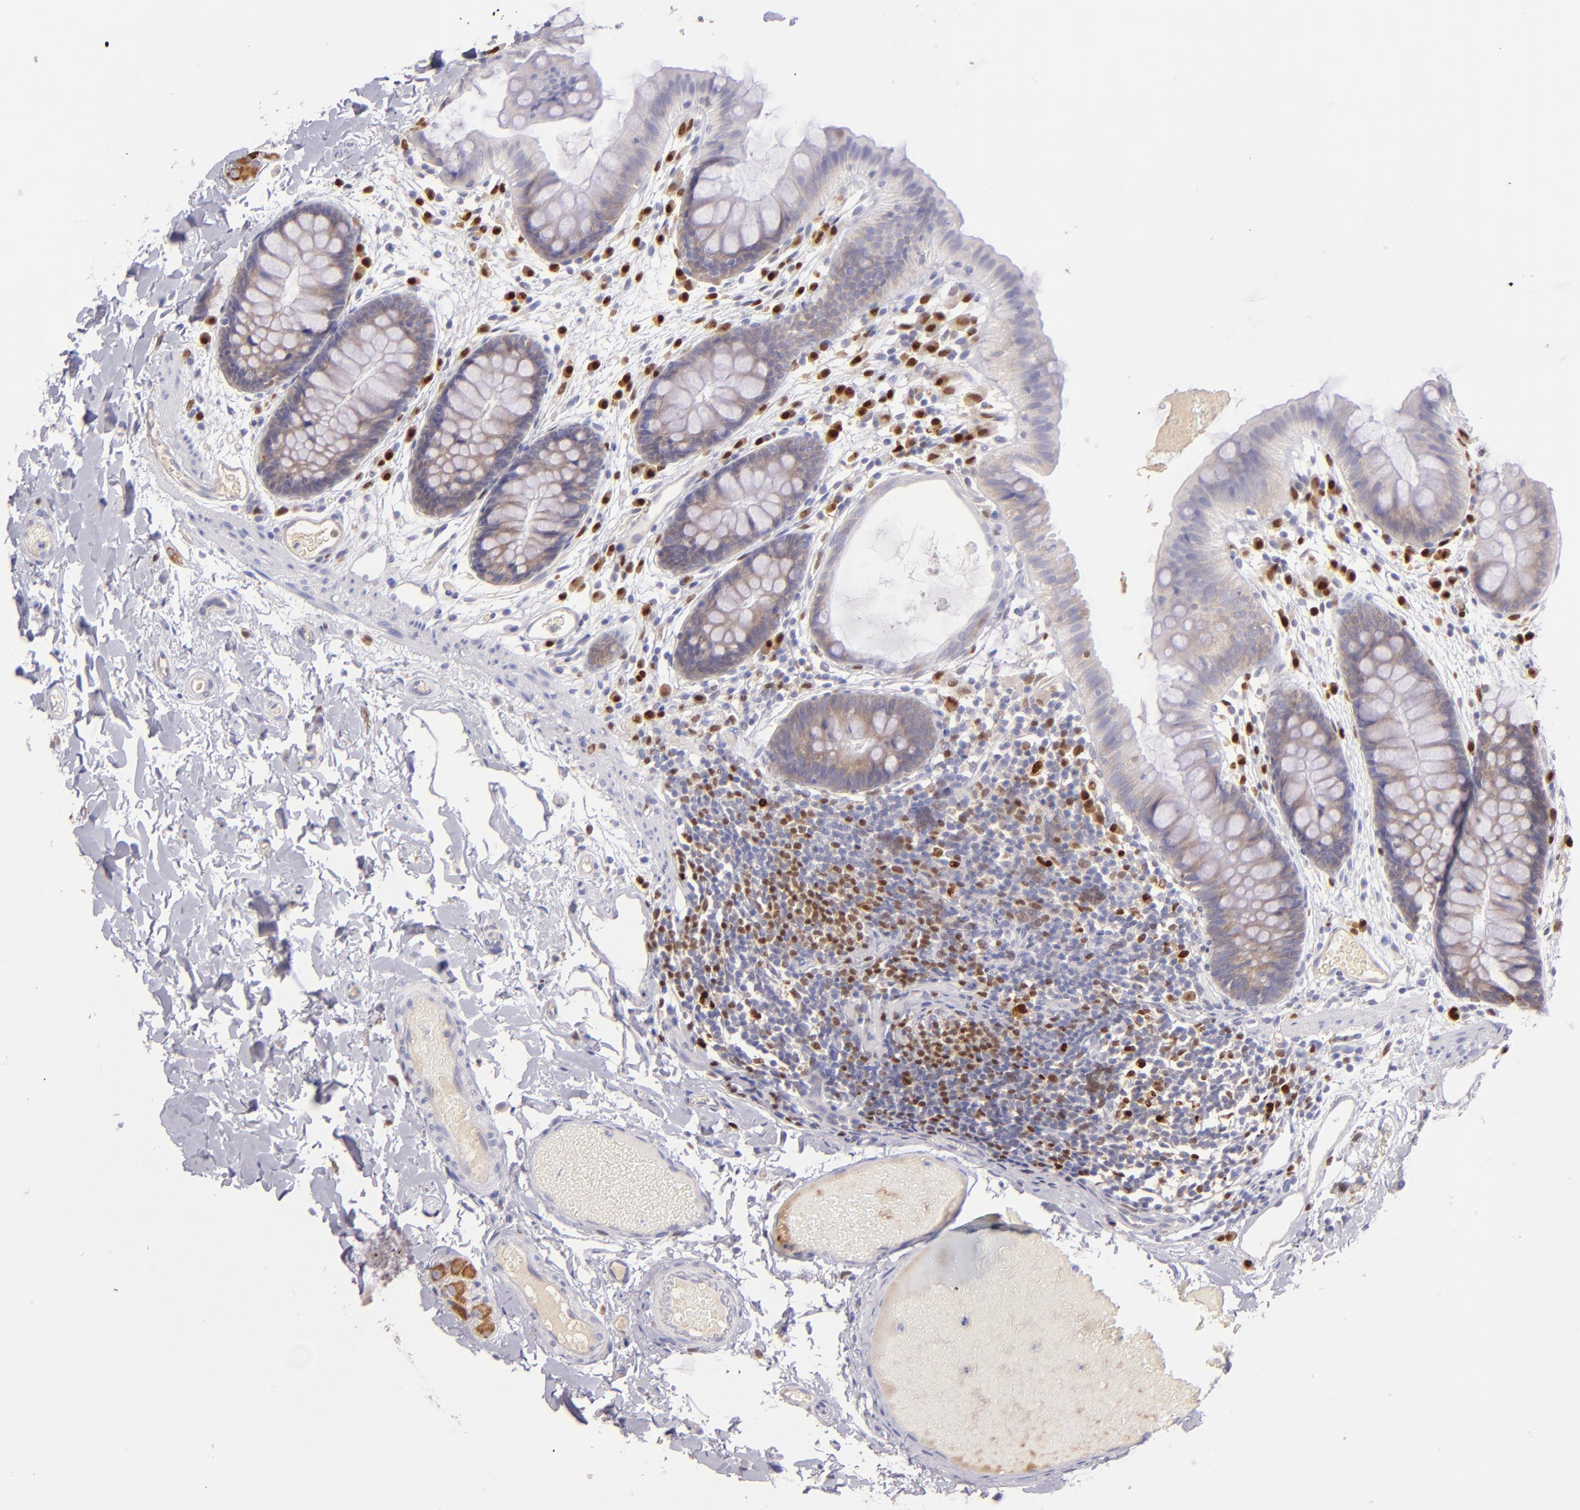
{"staining": {"intensity": "negative", "quantity": "none", "location": "none"}, "tissue": "colon", "cell_type": "Endothelial cells", "image_type": "normal", "snomed": [{"axis": "morphology", "description": "Normal tissue, NOS"}, {"axis": "topography", "description": "Smooth muscle"}, {"axis": "topography", "description": "Colon"}], "caption": "Immunohistochemical staining of unremarkable colon displays no significant staining in endothelial cells. (DAB immunohistochemistry, high magnification).", "gene": "IRF8", "patient": {"sex": "male", "age": 67}}